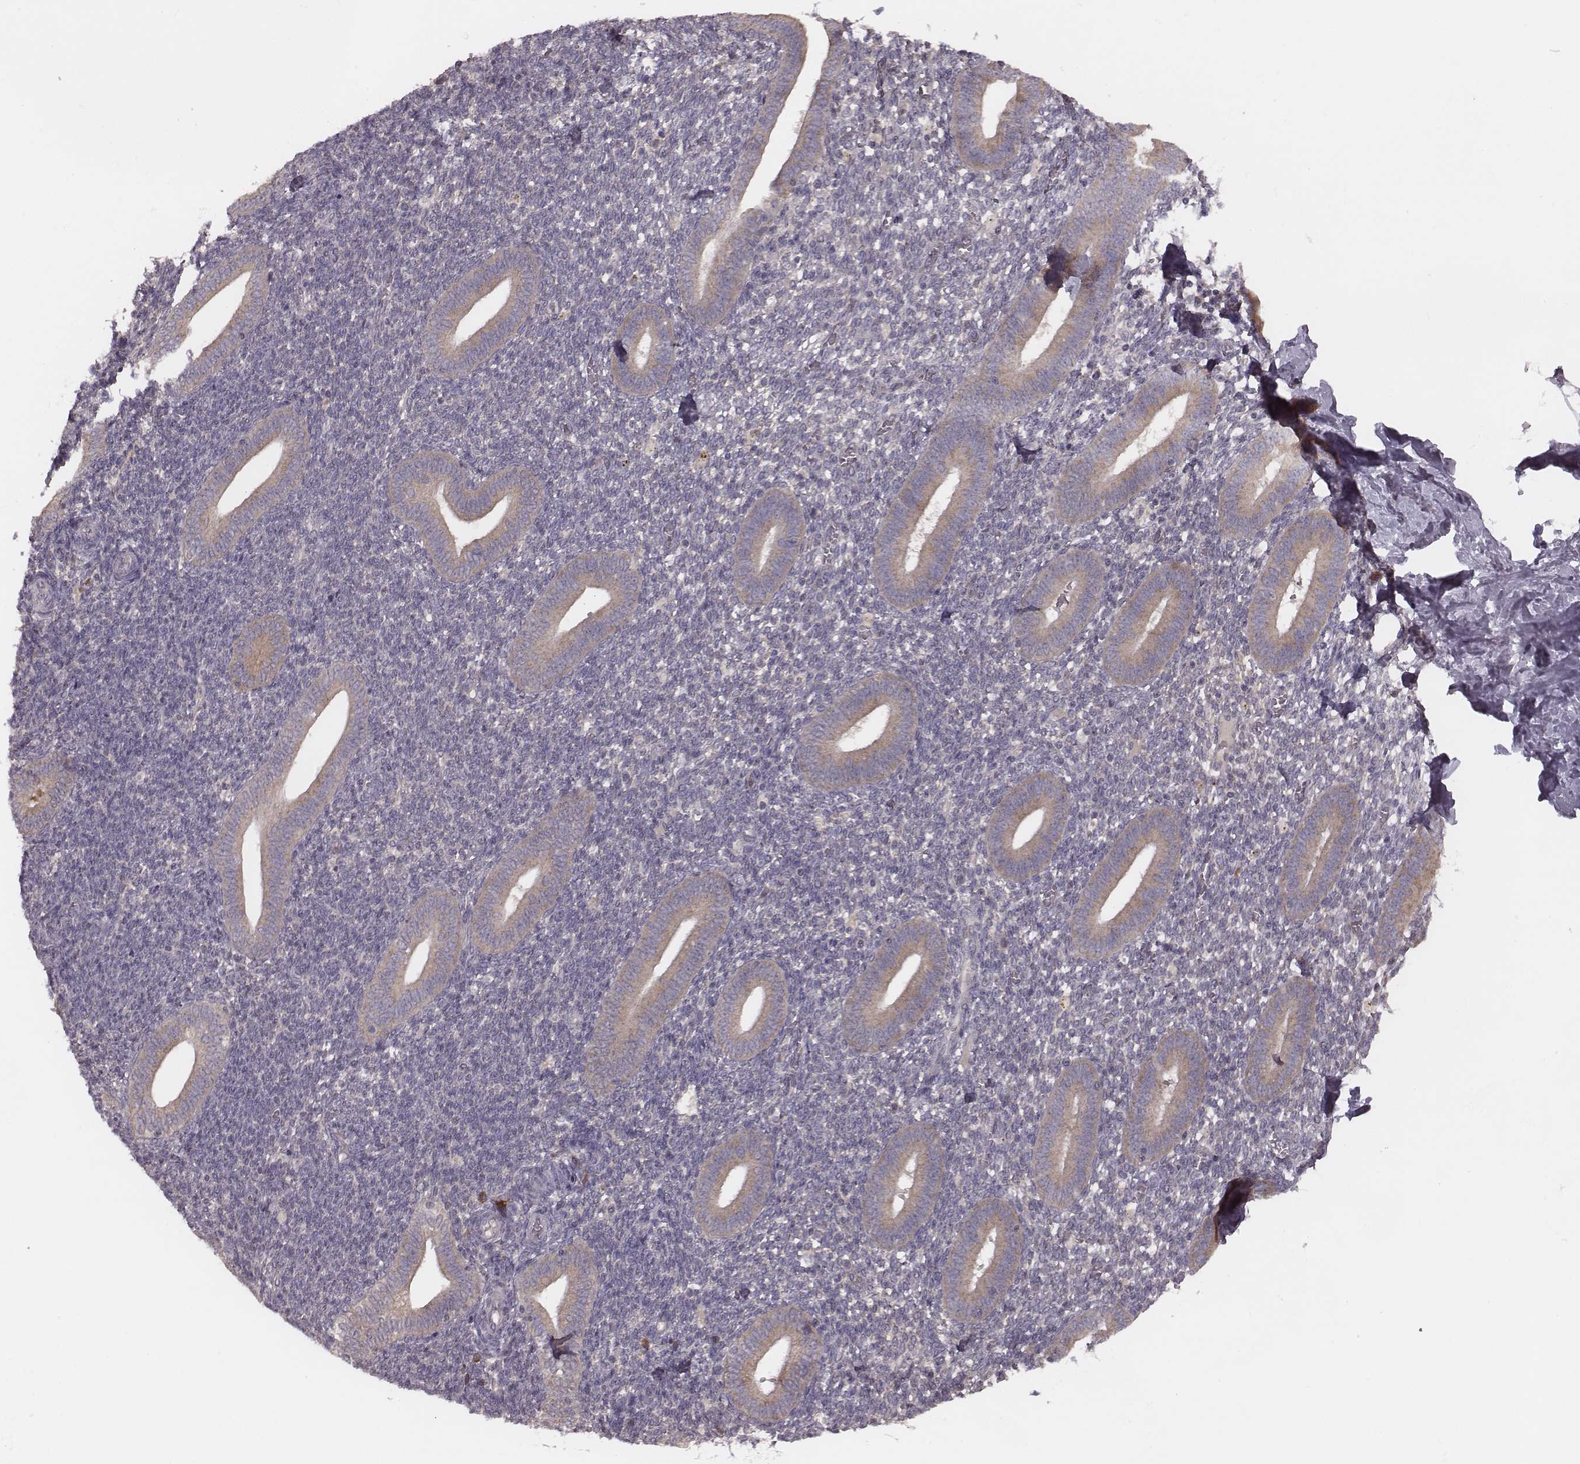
{"staining": {"intensity": "negative", "quantity": "none", "location": "none"}, "tissue": "endometrium", "cell_type": "Cells in endometrial stroma", "image_type": "normal", "snomed": [{"axis": "morphology", "description": "Normal tissue, NOS"}, {"axis": "topography", "description": "Endometrium"}], "caption": "Micrograph shows no protein staining in cells in endometrial stroma of unremarkable endometrium. Nuclei are stained in blue.", "gene": "P2RX5", "patient": {"sex": "female", "age": 25}}